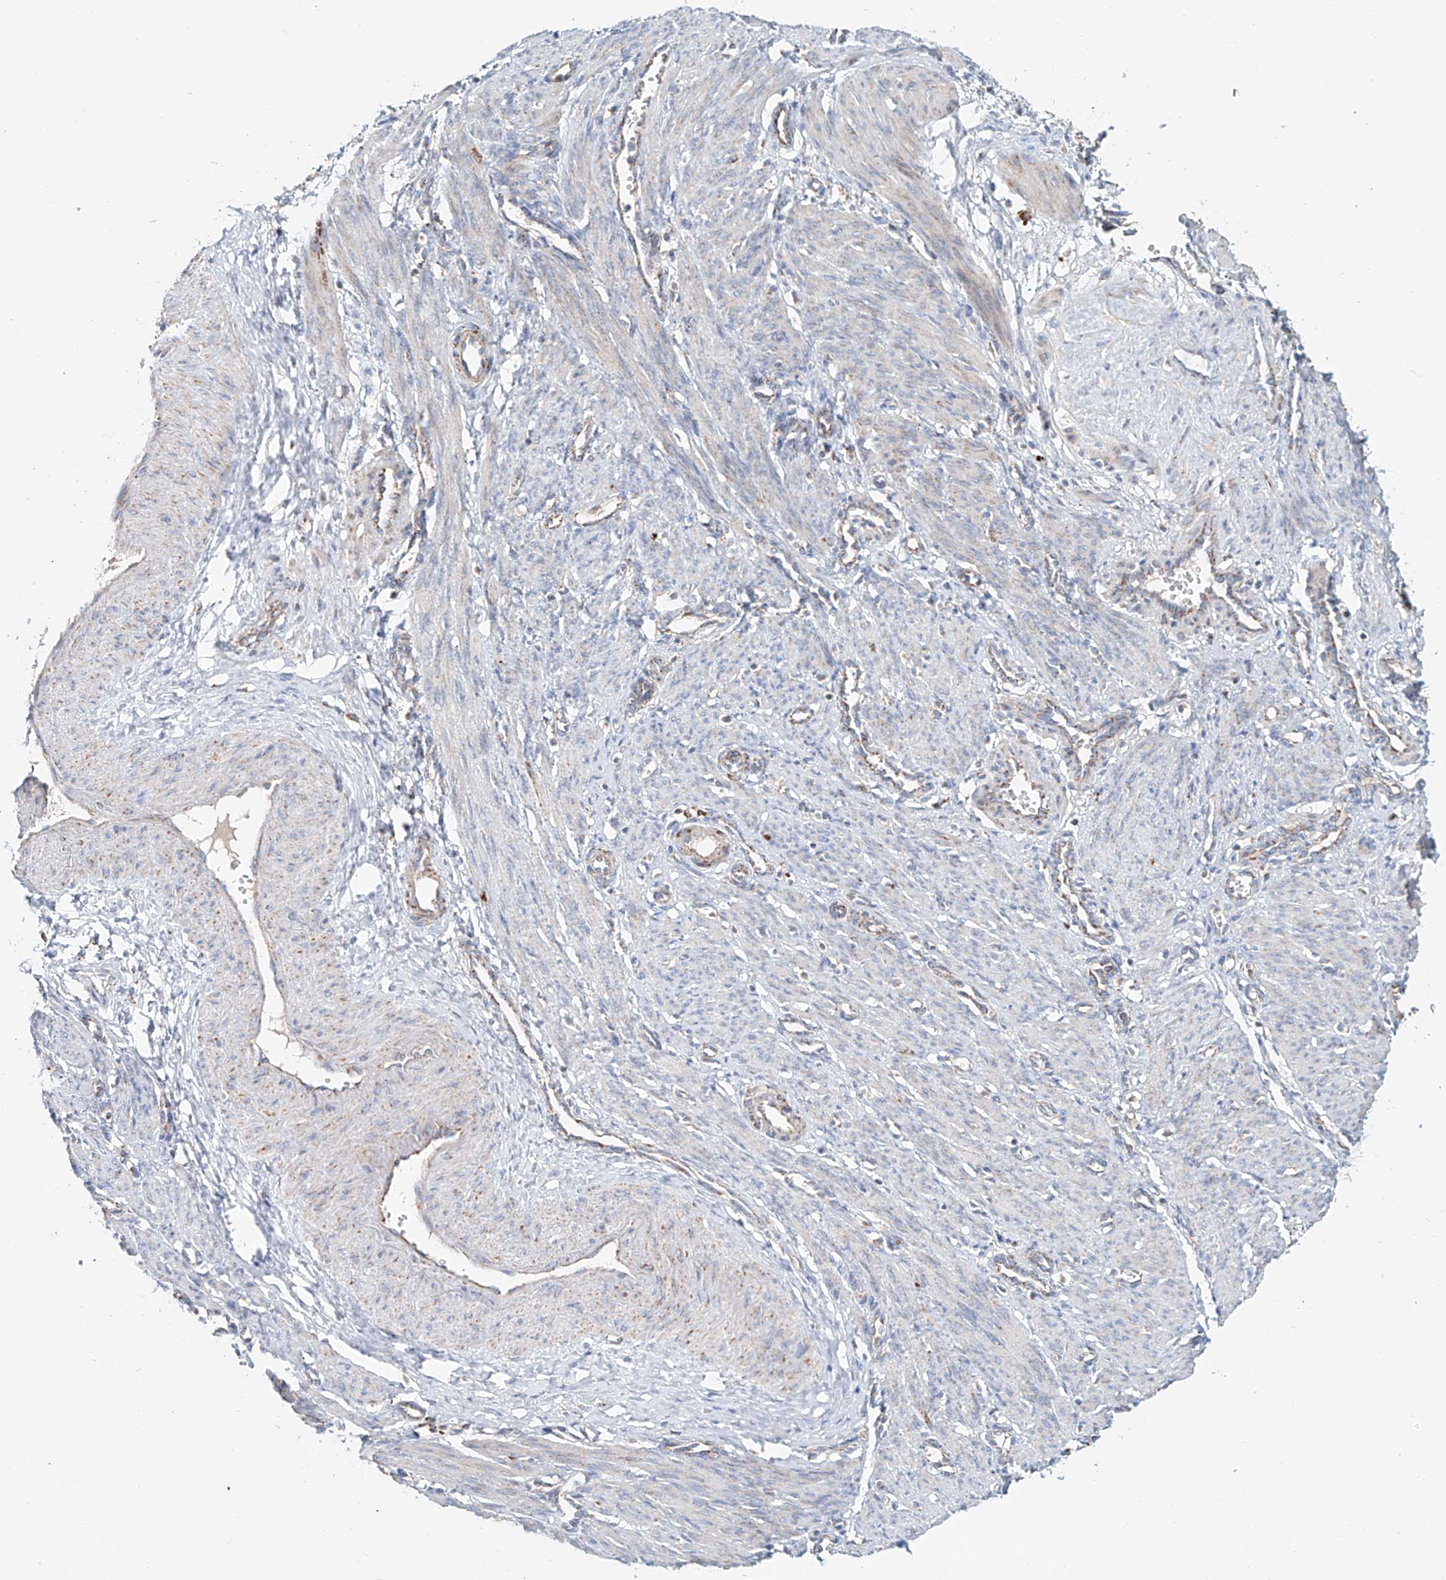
{"staining": {"intensity": "weak", "quantity": "<25%", "location": "cytoplasmic/membranous"}, "tissue": "smooth muscle", "cell_type": "Smooth muscle cells", "image_type": "normal", "snomed": [{"axis": "morphology", "description": "Normal tissue, NOS"}, {"axis": "topography", "description": "Endometrium"}], "caption": "This is a histopathology image of immunohistochemistry staining of benign smooth muscle, which shows no staining in smooth muscle cells.", "gene": "CARD10", "patient": {"sex": "female", "age": 33}}